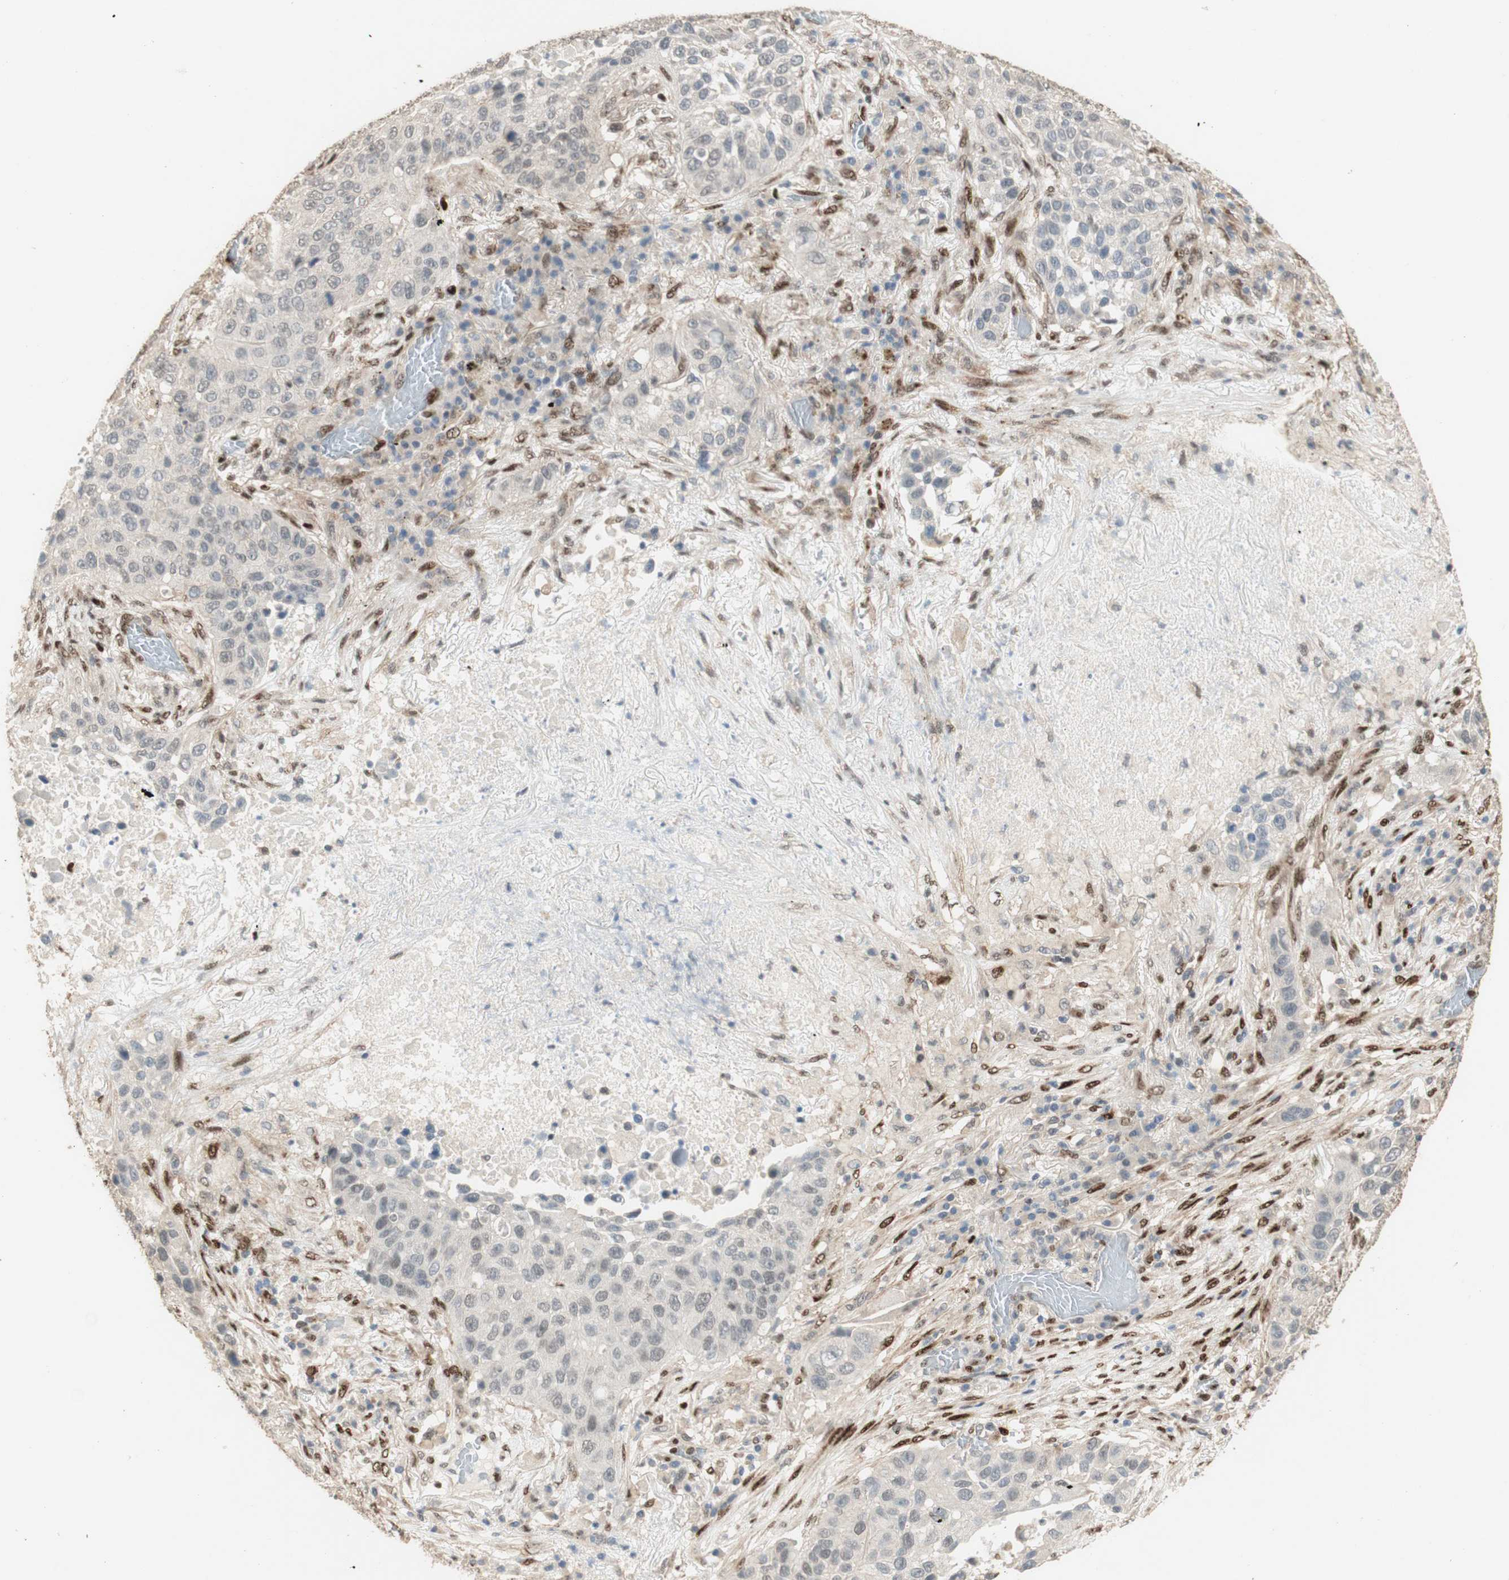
{"staining": {"intensity": "weak", "quantity": "<25%", "location": "nuclear"}, "tissue": "lung cancer", "cell_type": "Tumor cells", "image_type": "cancer", "snomed": [{"axis": "morphology", "description": "Squamous cell carcinoma, NOS"}, {"axis": "topography", "description": "Lung"}], "caption": "The image exhibits no staining of tumor cells in lung cancer (squamous cell carcinoma).", "gene": "FOXP1", "patient": {"sex": "male", "age": 57}}